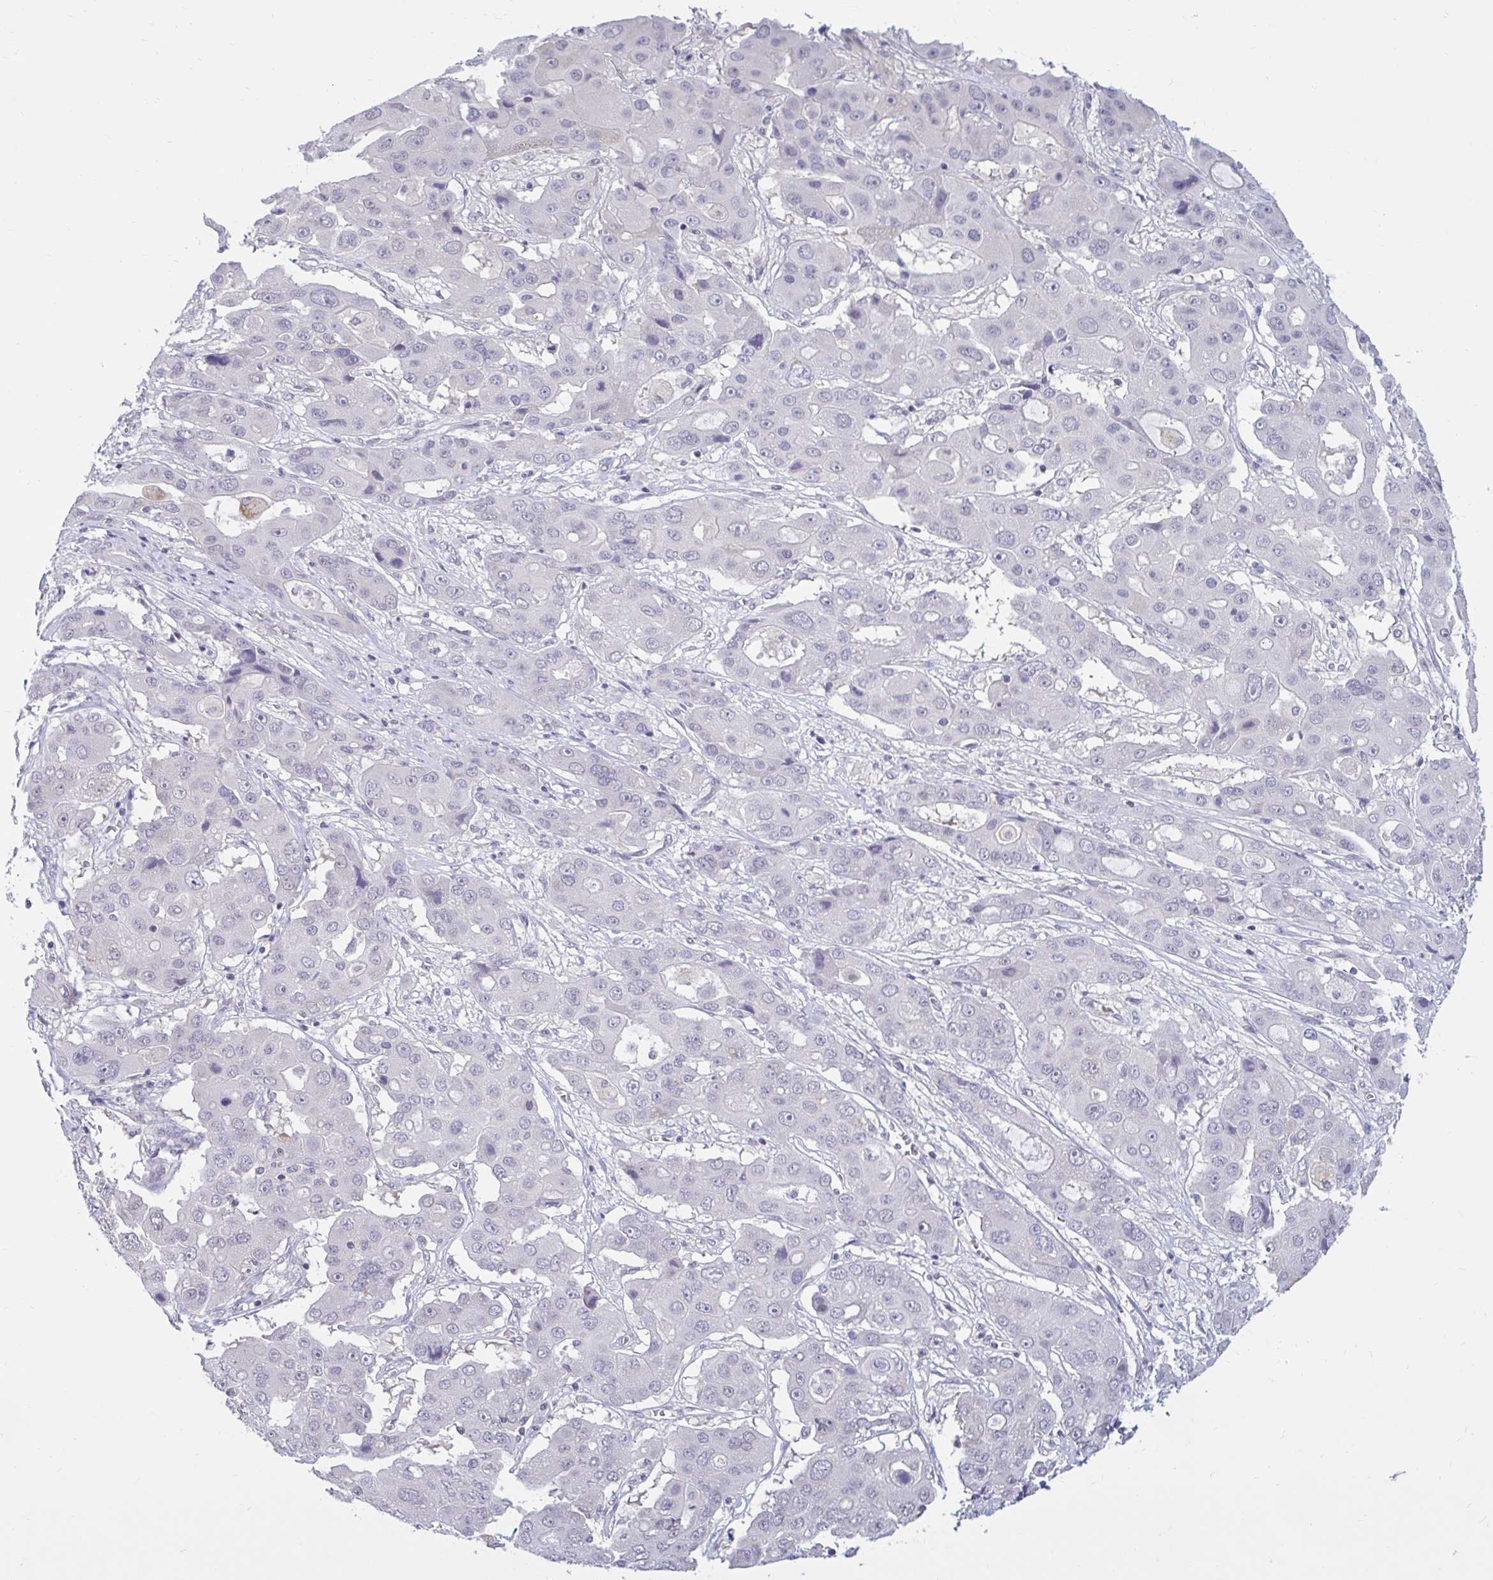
{"staining": {"intensity": "negative", "quantity": "none", "location": "none"}, "tissue": "liver cancer", "cell_type": "Tumor cells", "image_type": "cancer", "snomed": [{"axis": "morphology", "description": "Cholangiocarcinoma"}, {"axis": "topography", "description": "Liver"}], "caption": "Liver cancer (cholangiocarcinoma) stained for a protein using immunohistochemistry demonstrates no positivity tumor cells.", "gene": "ARPP19", "patient": {"sex": "male", "age": 67}}